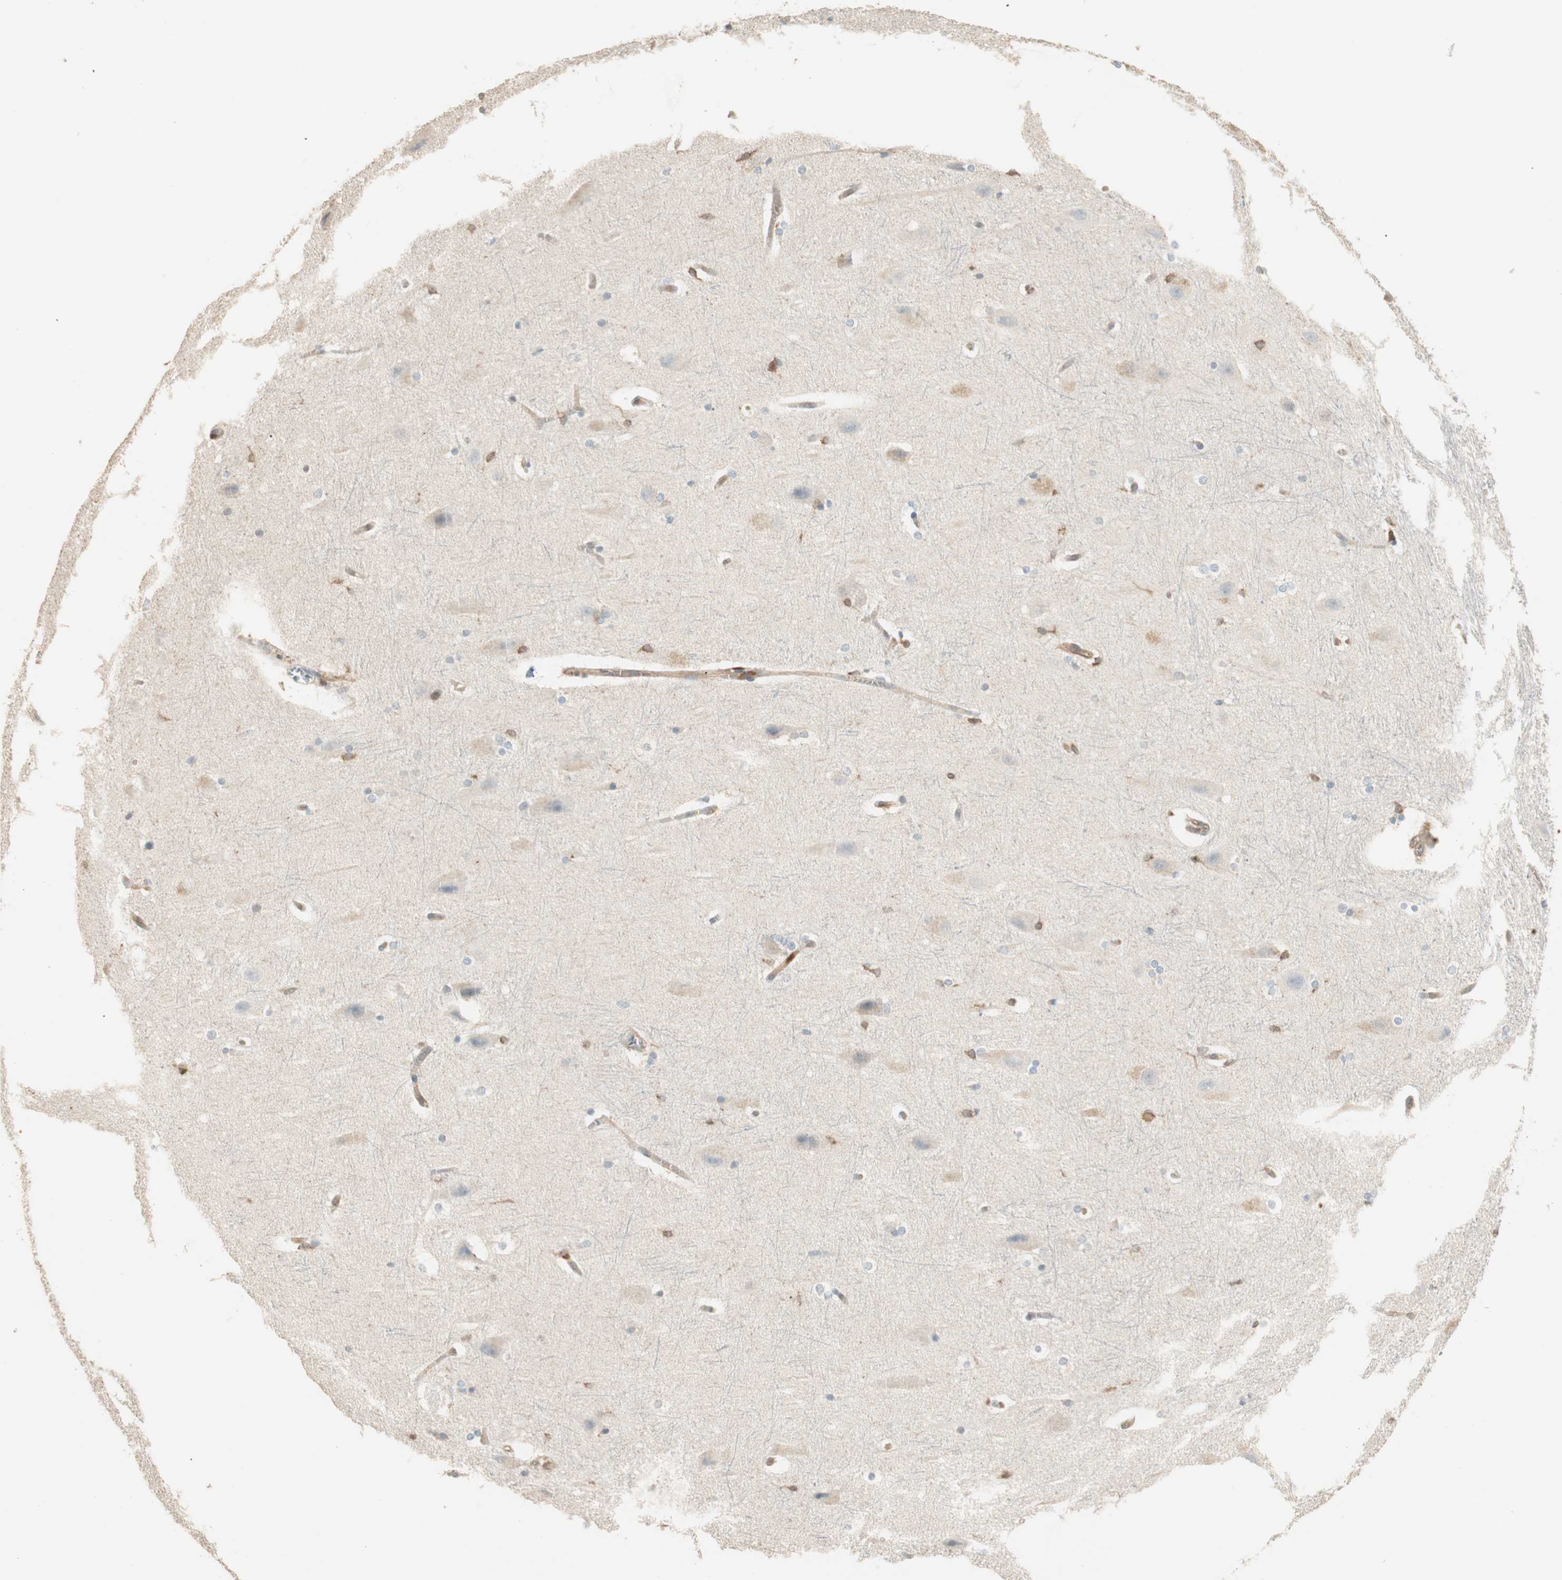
{"staining": {"intensity": "negative", "quantity": "none", "location": "none"}, "tissue": "hippocampus", "cell_type": "Glial cells", "image_type": "normal", "snomed": [{"axis": "morphology", "description": "Normal tissue, NOS"}, {"axis": "topography", "description": "Hippocampus"}], "caption": "A high-resolution photomicrograph shows immunohistochemistry staining of benign hippocampus, which exhibits no significant expression in glial cells. (DAB immunohistochemistry visualized using brightfield microscopy, high magnification).", "gene": "CRLF3", "patient": {"sex": "female", "age": 19}}